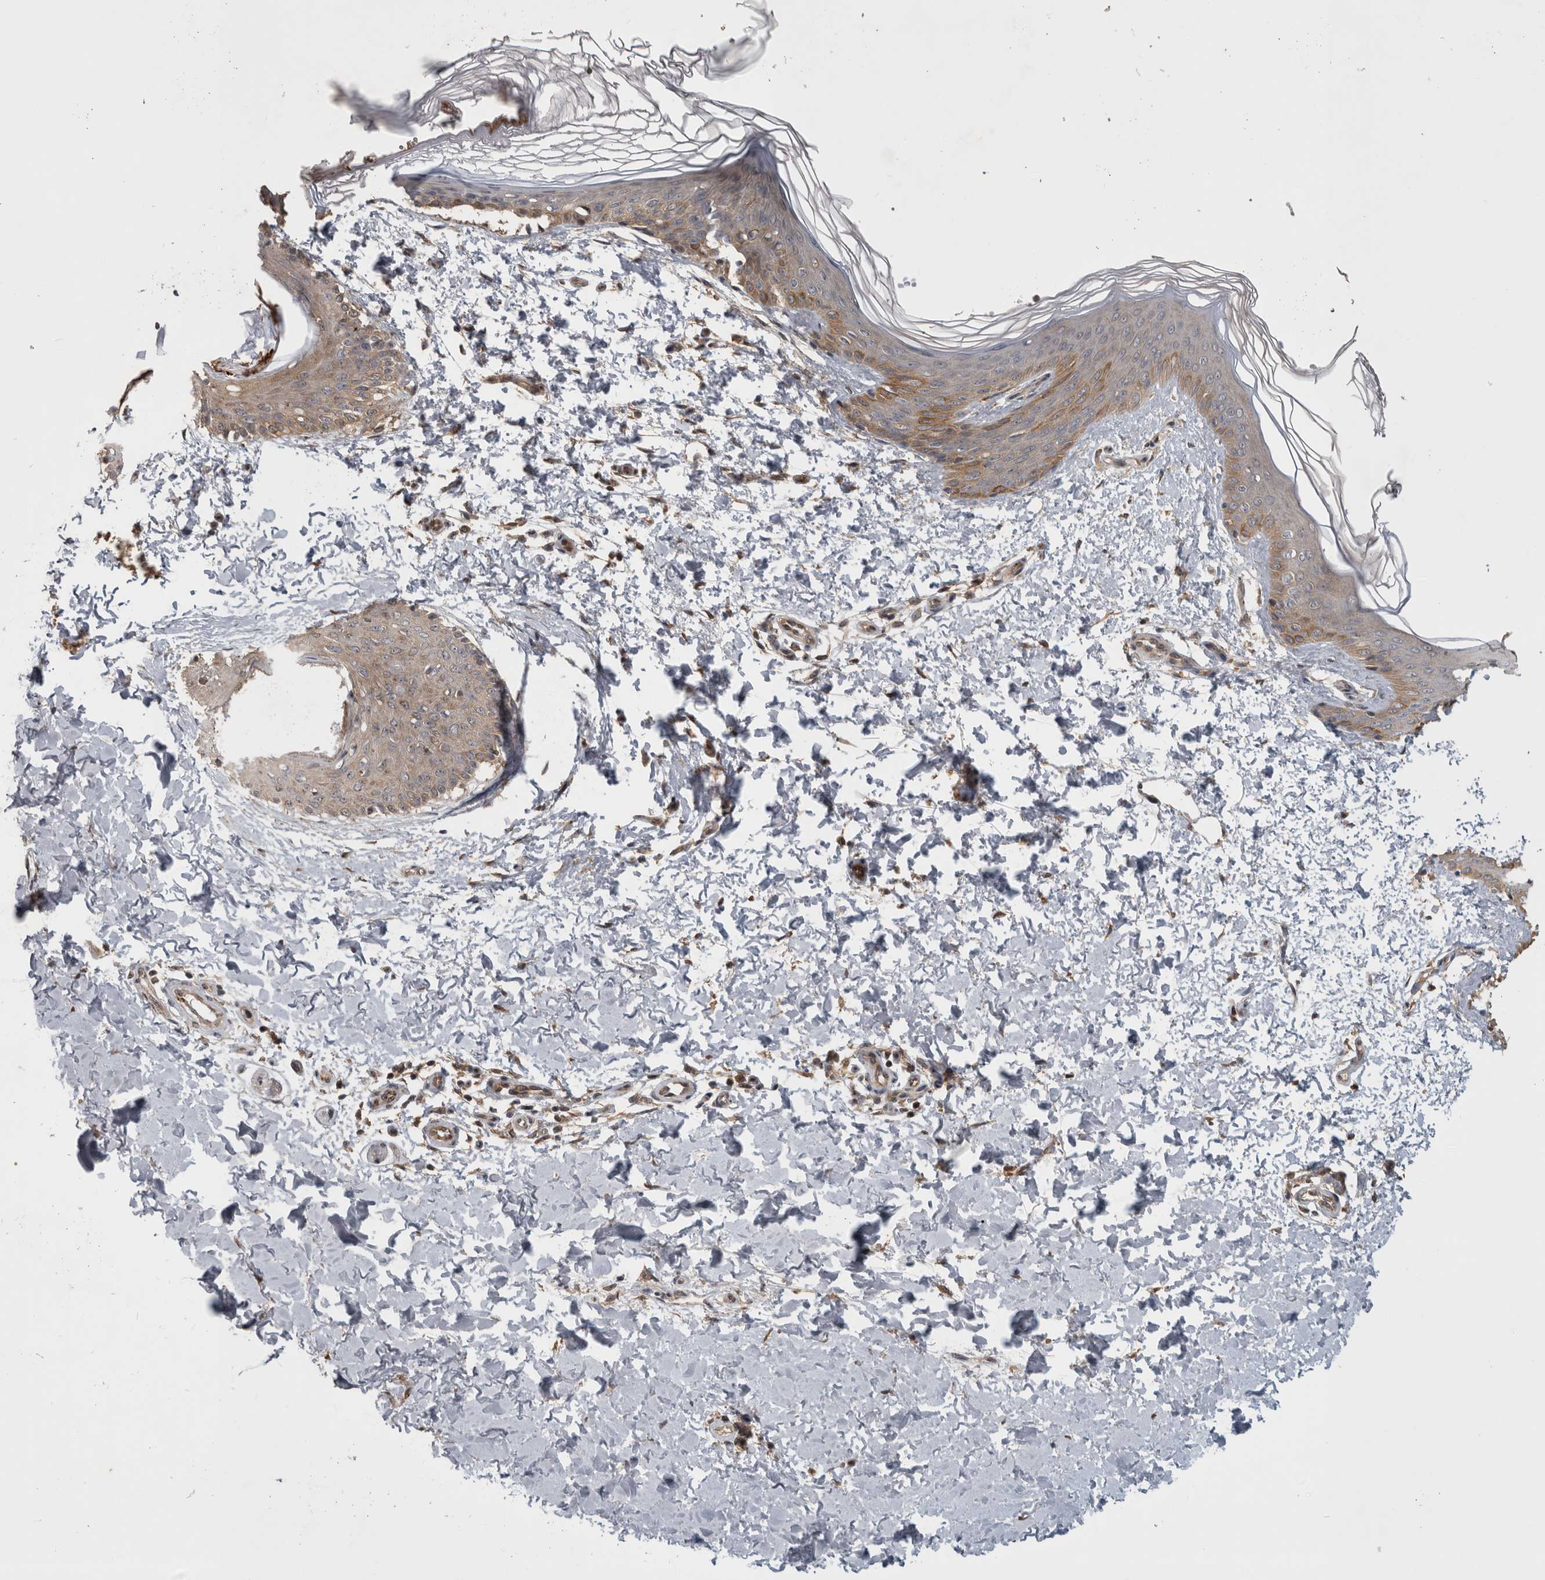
{"staining": {"intensity": "moderate", "quantity": ">75%", "location": "cytoplasmic/membranous"}, "tissue": "skin", "cell_type": "Fibroblasts", "image_type": "normal", "snomed": [{"axis": "morphology", "description": "Normal tissue, NOS"}, {"axis": "morphology", "description": "Neoplasm, benign, NOS"}, {"axis": "topography", "description": "Skin"}, {"axis": "topography", "description": "Soft tissue"}], "caption": "Immunohistochemical staining of unremarkable human skin shows >75% levels of moderate cytoplasmic/membranous protein expression in approximately >75% of fibroblasts. The protein is shown in brown color, while the nuclei are stained blue.", "gene": "ATXN2", "patient": {"sex": "male", "age": 26}}